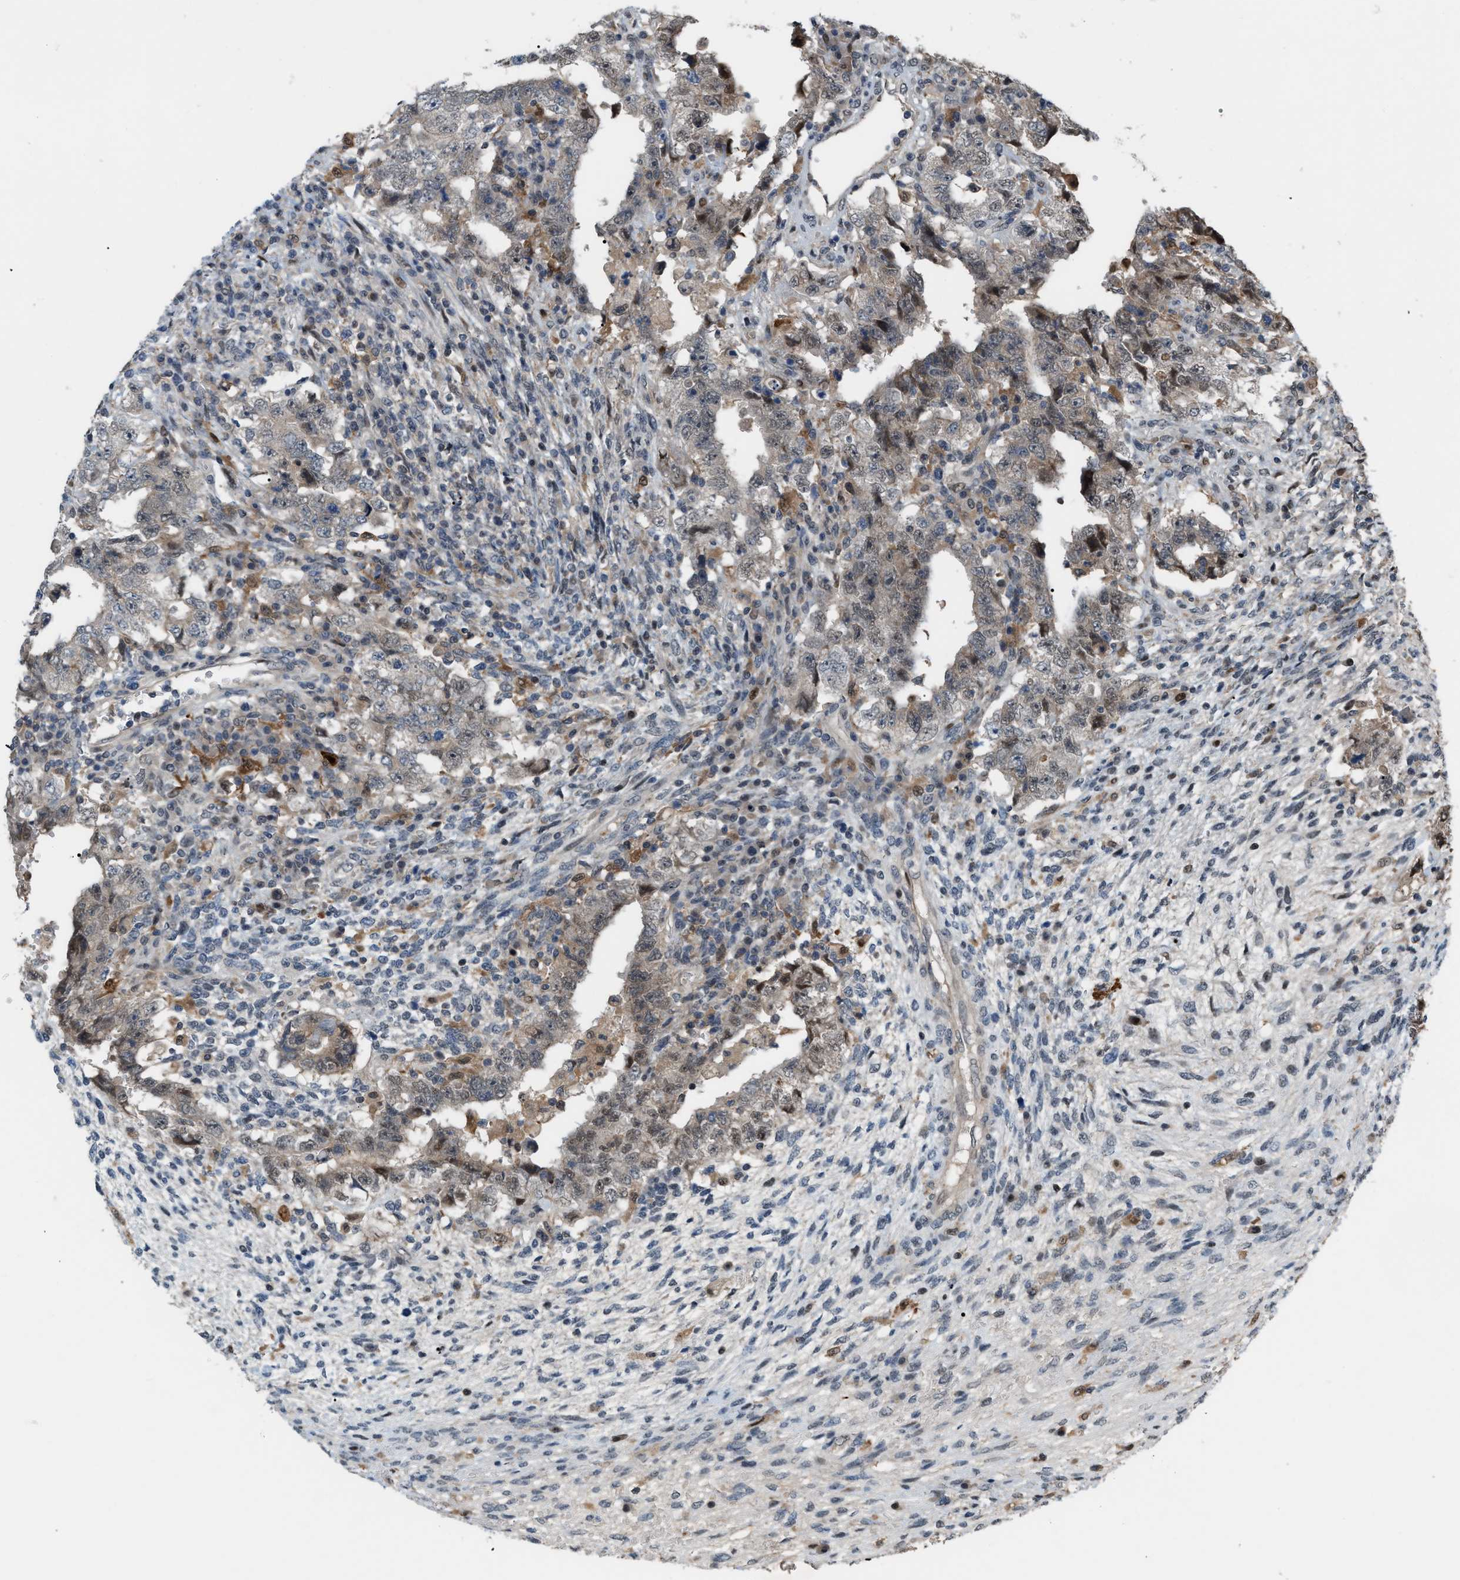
{"staining": {"intensity": "weak", "quantity": "<25%", "location": "nuclear"}, "tissue": "testis cancer", "cell_type": "Tumor cells", "image_type": "cancer", "snomed": [{"axis": "morphology", "description": "Carcinoma, Embryonal, NOS"}, {"axis": "topography", "description": "Testis"}], "caption": "The immunohistochemistry micrograph has no significant positivity in tumor cells of testis embryonal carcinoma tissue.", "gene": "RFFL", "patient": {"sex": "male", "age": 26}}